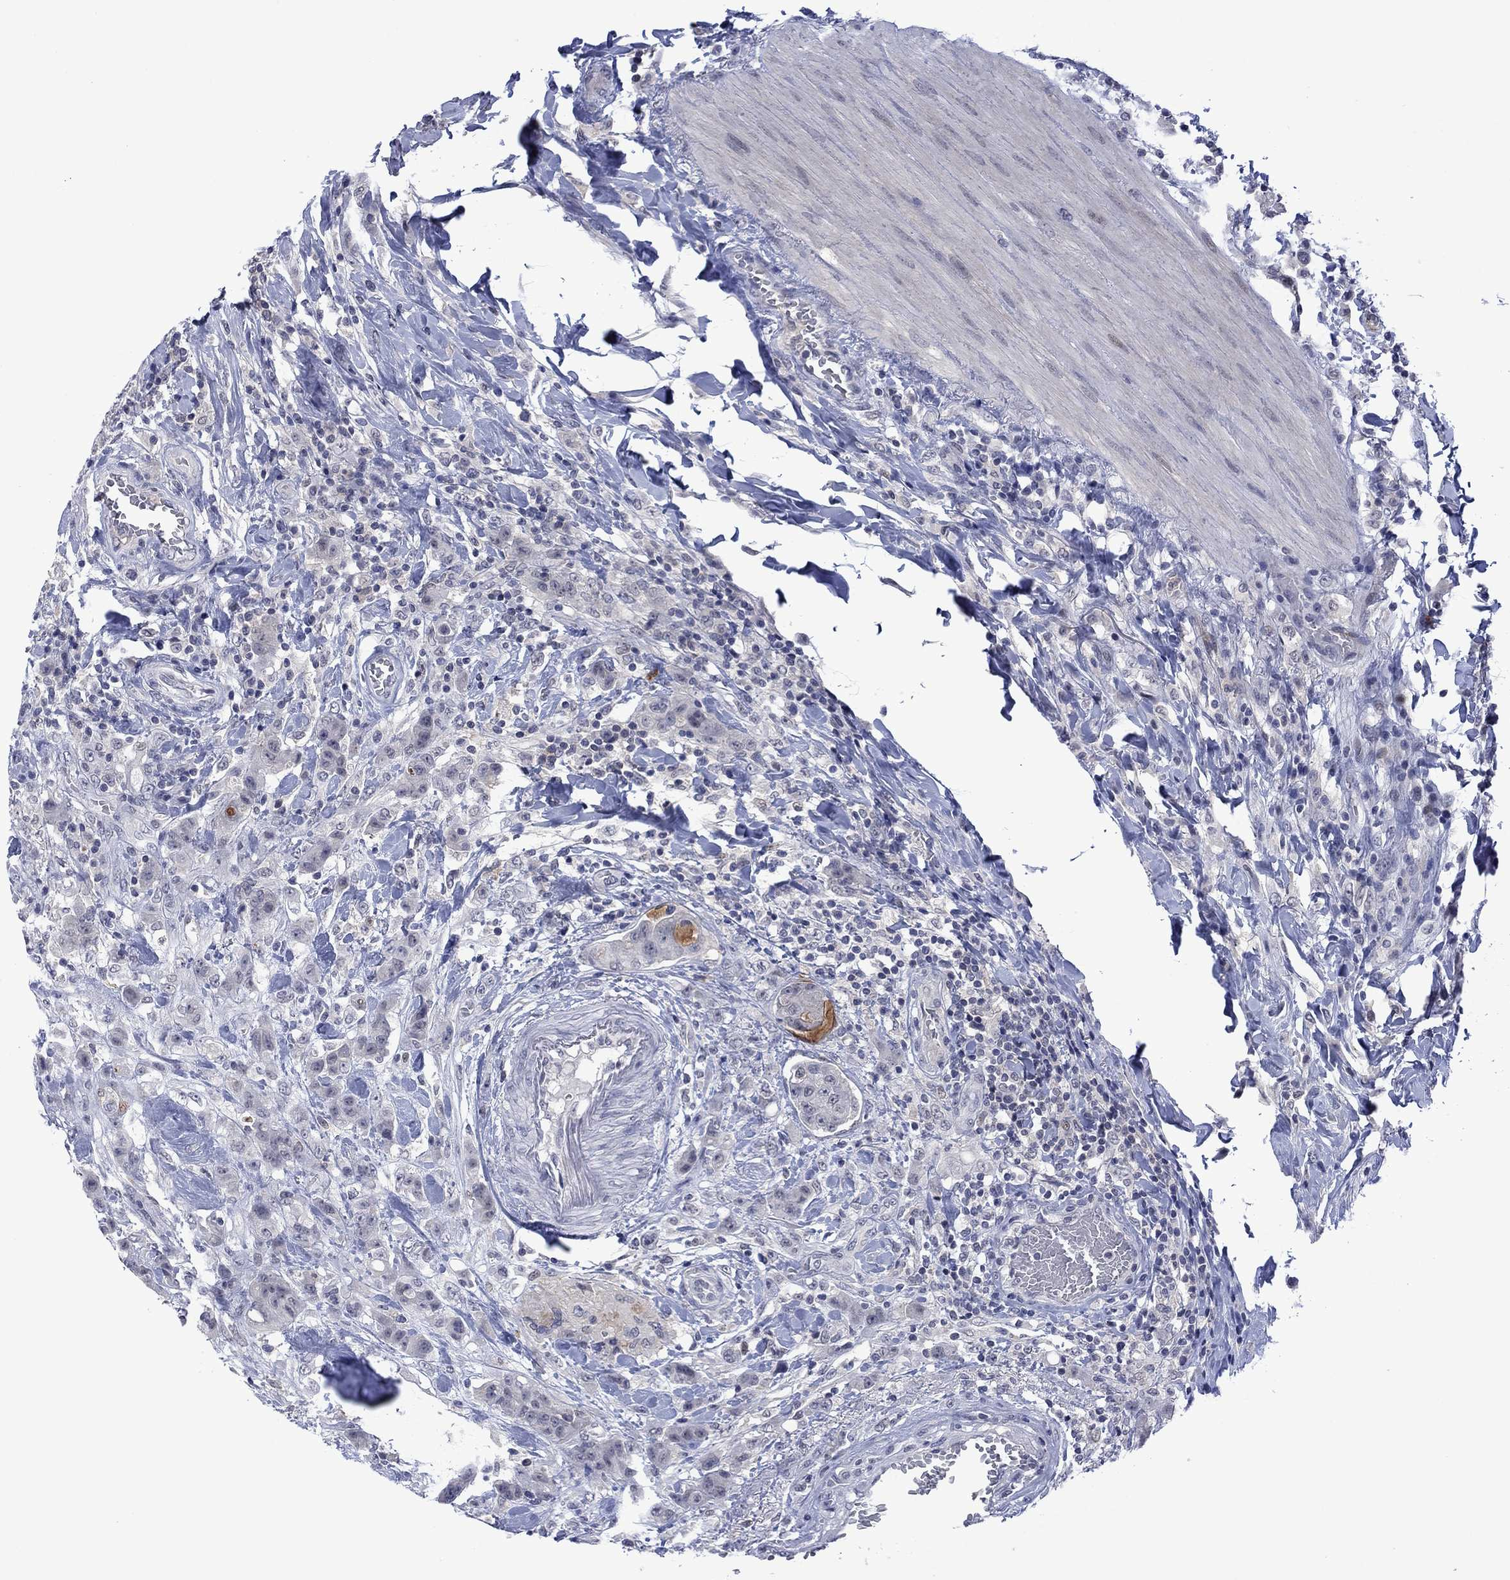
{"staining": {"intensity": "negative", "quantity": "none", "location": "none"}, "tissue": "colorectal cancer", "cell_type": "Tumor cells", "image_type": "cancer", "snomed": [{"axis": "morphology", "description": "Adenocarcinoma, NOS"}, {"axis": "topography", "description": "Colon"}], "caption": "This is an immunohistochemistry (IHC) histopathology image of human colorectal cancer (adenocarcinoma). There is no positivity in tumor cells.", "gene": "AGL", "patient": {"sex": "female", "age": 48}}